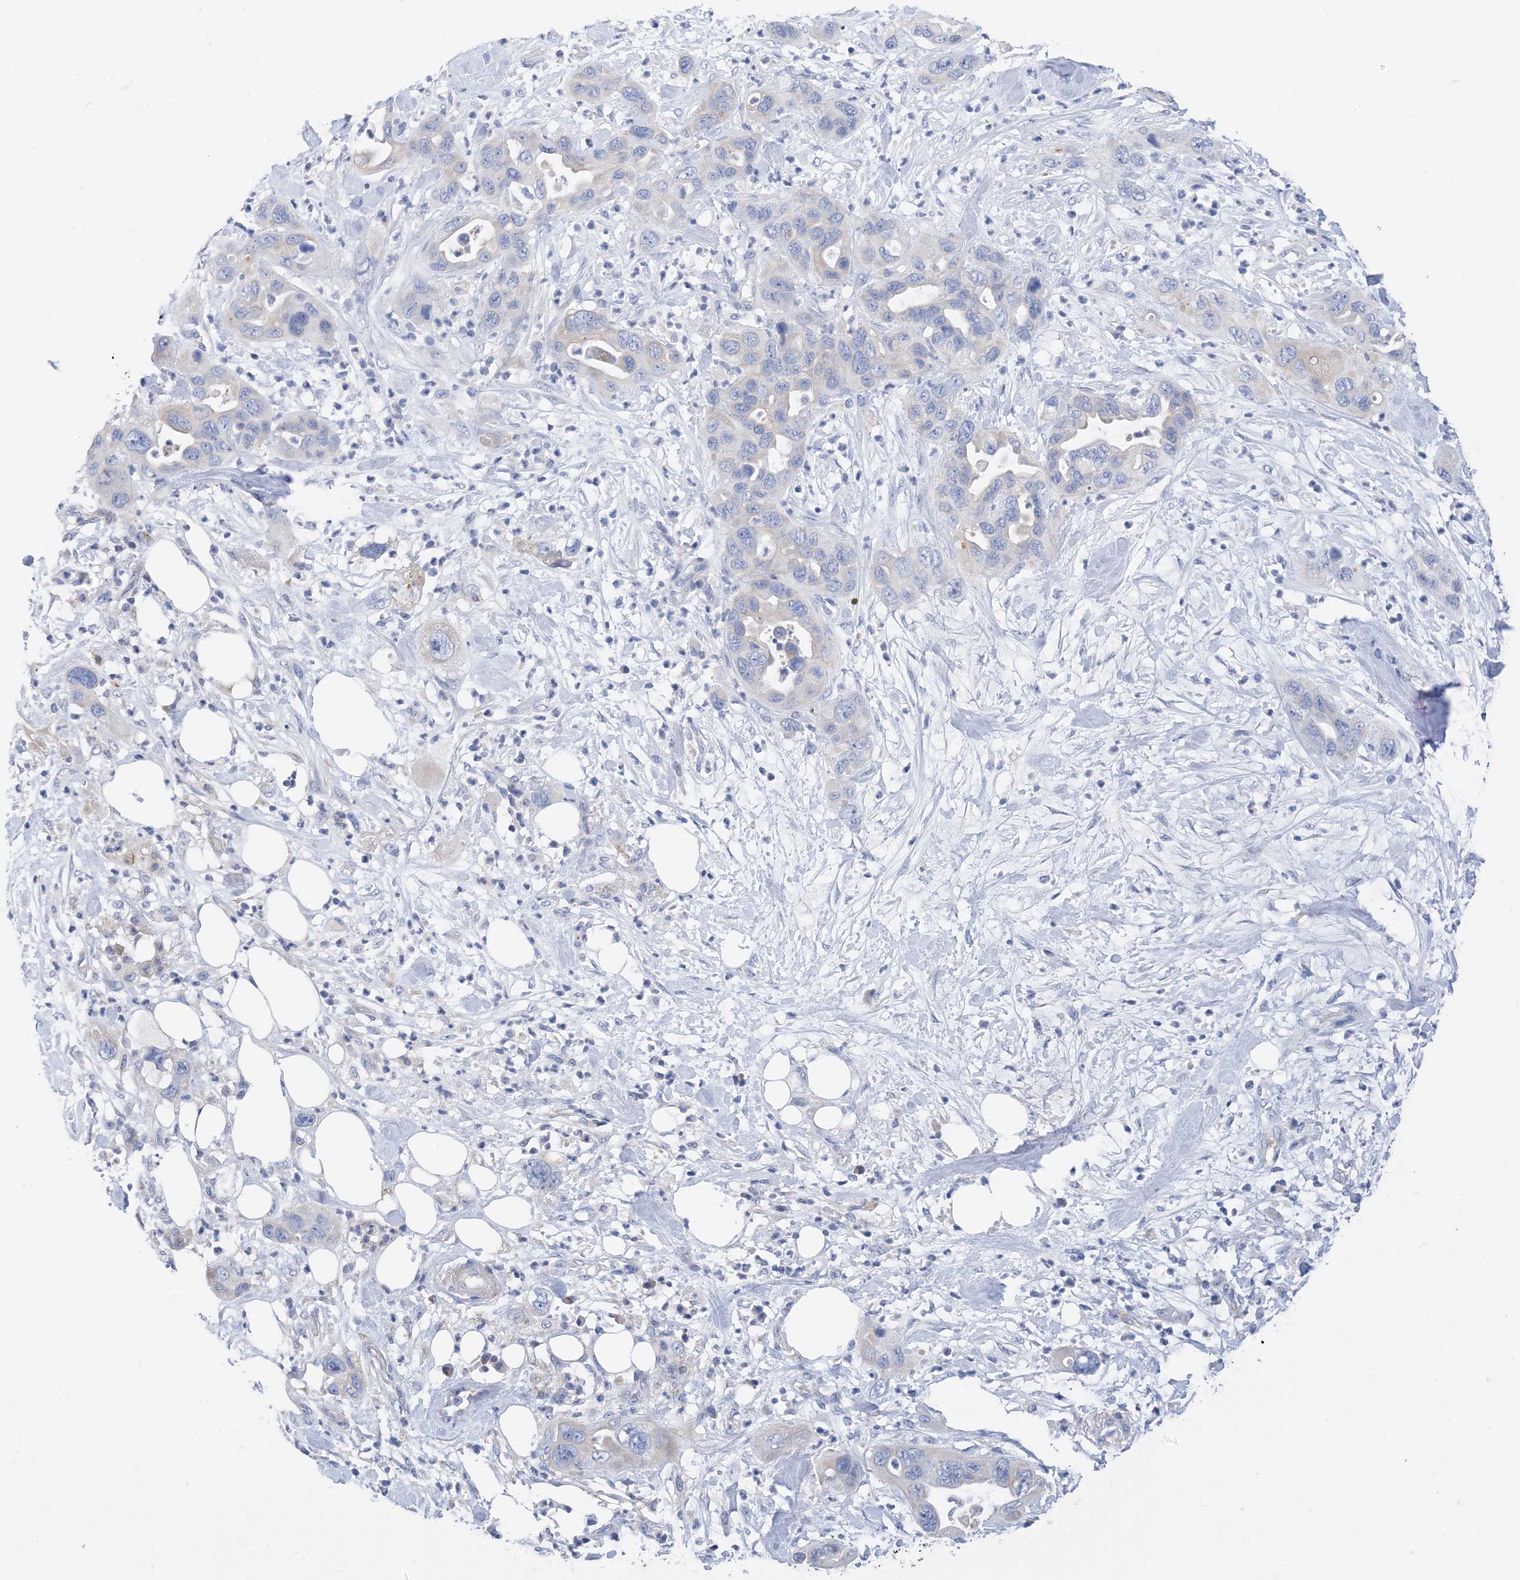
{"staining": {"intensity": "negative", "quantity": "none", "location": "none"}, "tissue": "pancreatic cancer", "cell_type": "Tumor cells", "image_type": "cancer", "snomed": [{"axis": "morphology", "description": "Adenocarcinoma, NOS"}, {"axis": "topography", "description": "Pancreas"}], "caption": "Tumor cells show no significant protein positivity in adenocarcinoma (pancreatic).", "gene": "PLK4", "patient": {"sex": "female", "age": 71}}